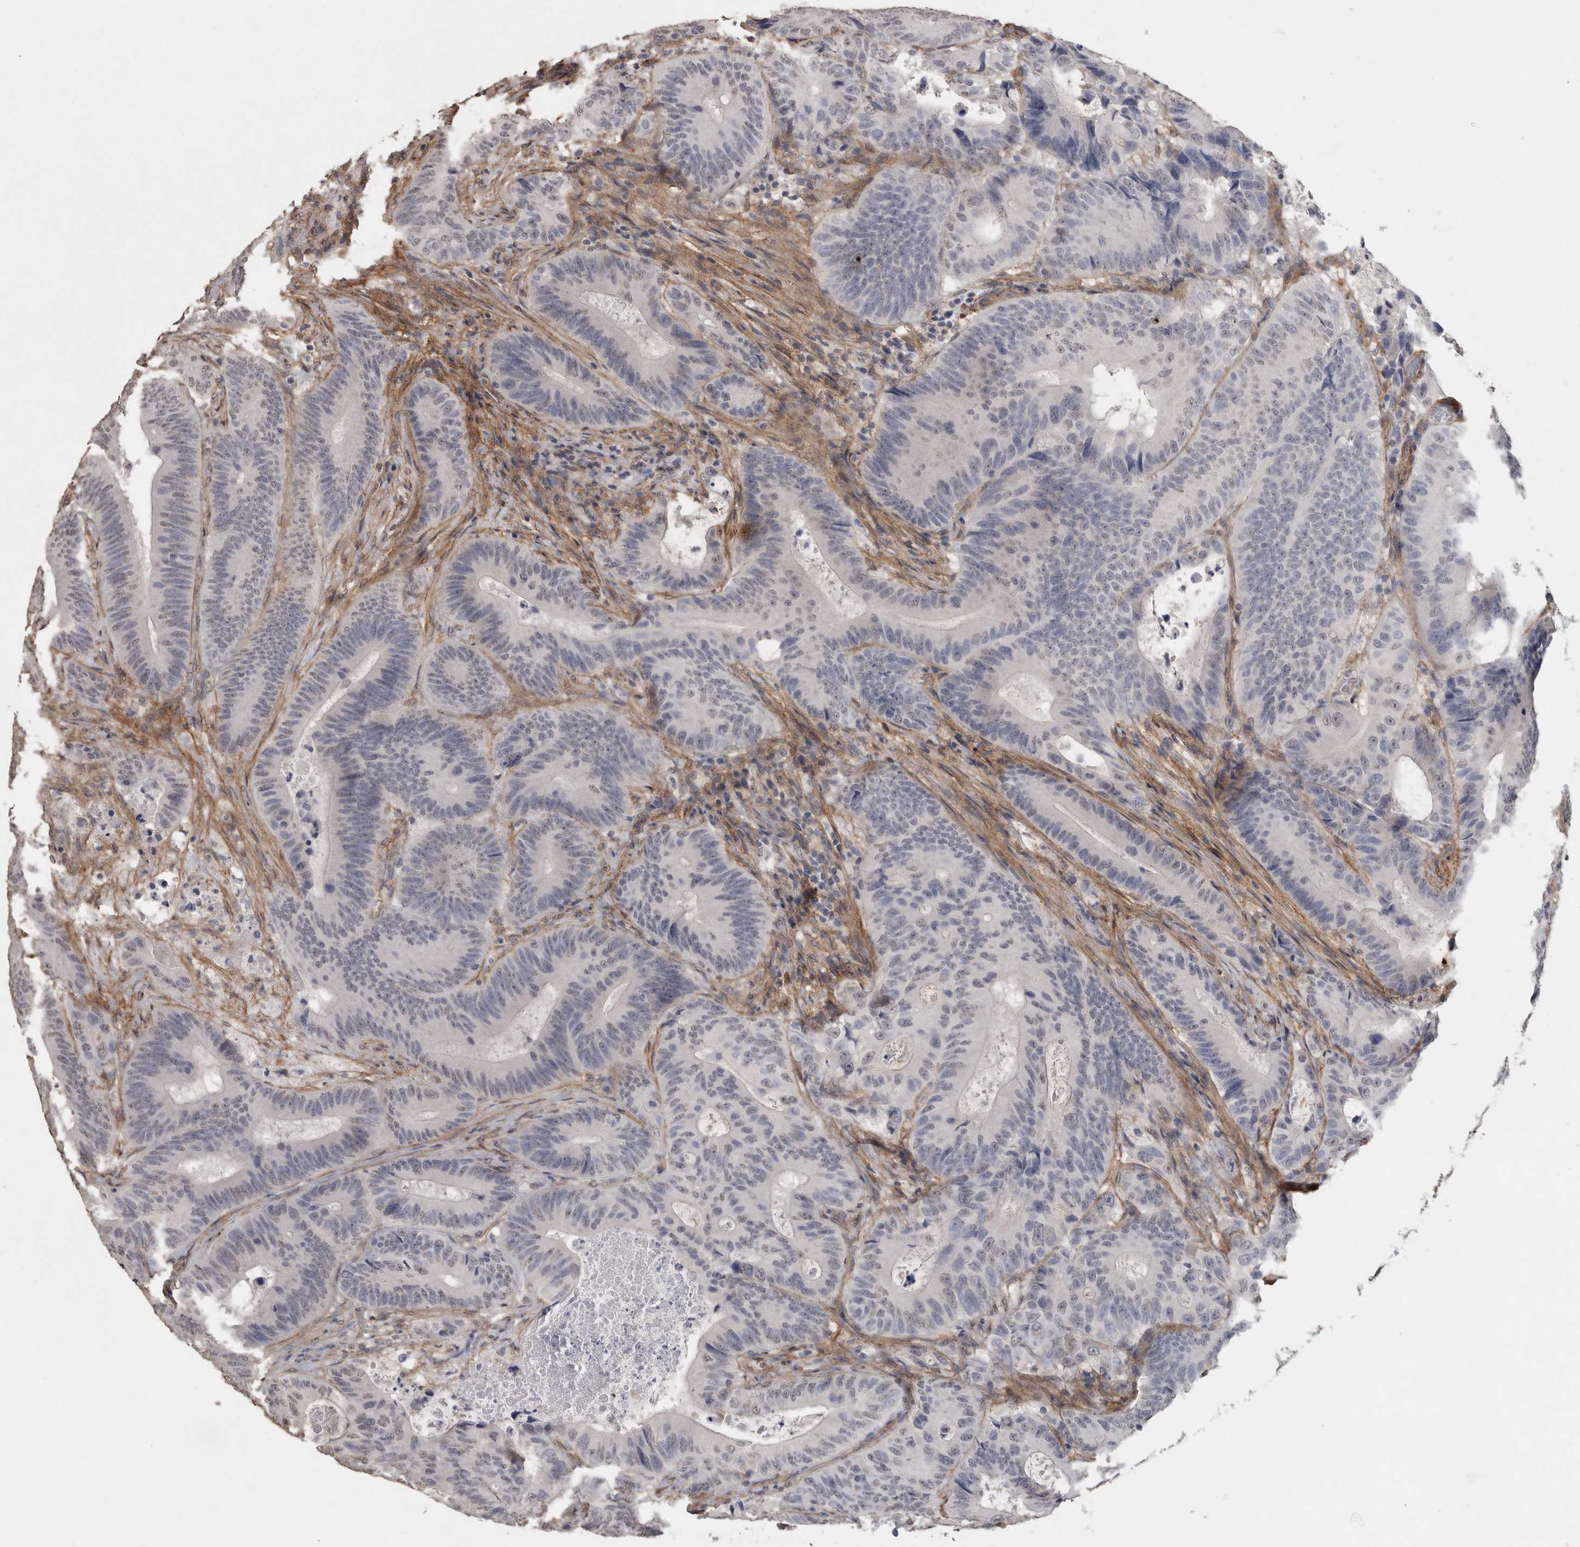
{"staining": {"intensity": "negative", "quantity": "none", "location": "none"}, "tissue": "colorectal cancer", "cell_type": "Tumor cells", "image_type": "cancer", "snomed": [{"axis": "morphology", "description": "Adenocarcinoma, NOS"}, {"axis": "topography", "description": "Colon"}], "caption": "The immunohistochemistry photomicrograph has no significant staining in tumor cells of colorectal cancer (adenocarcinoma) tissue.", "gene": "RECK", "patient": {"sex": "male", "age": 83}}